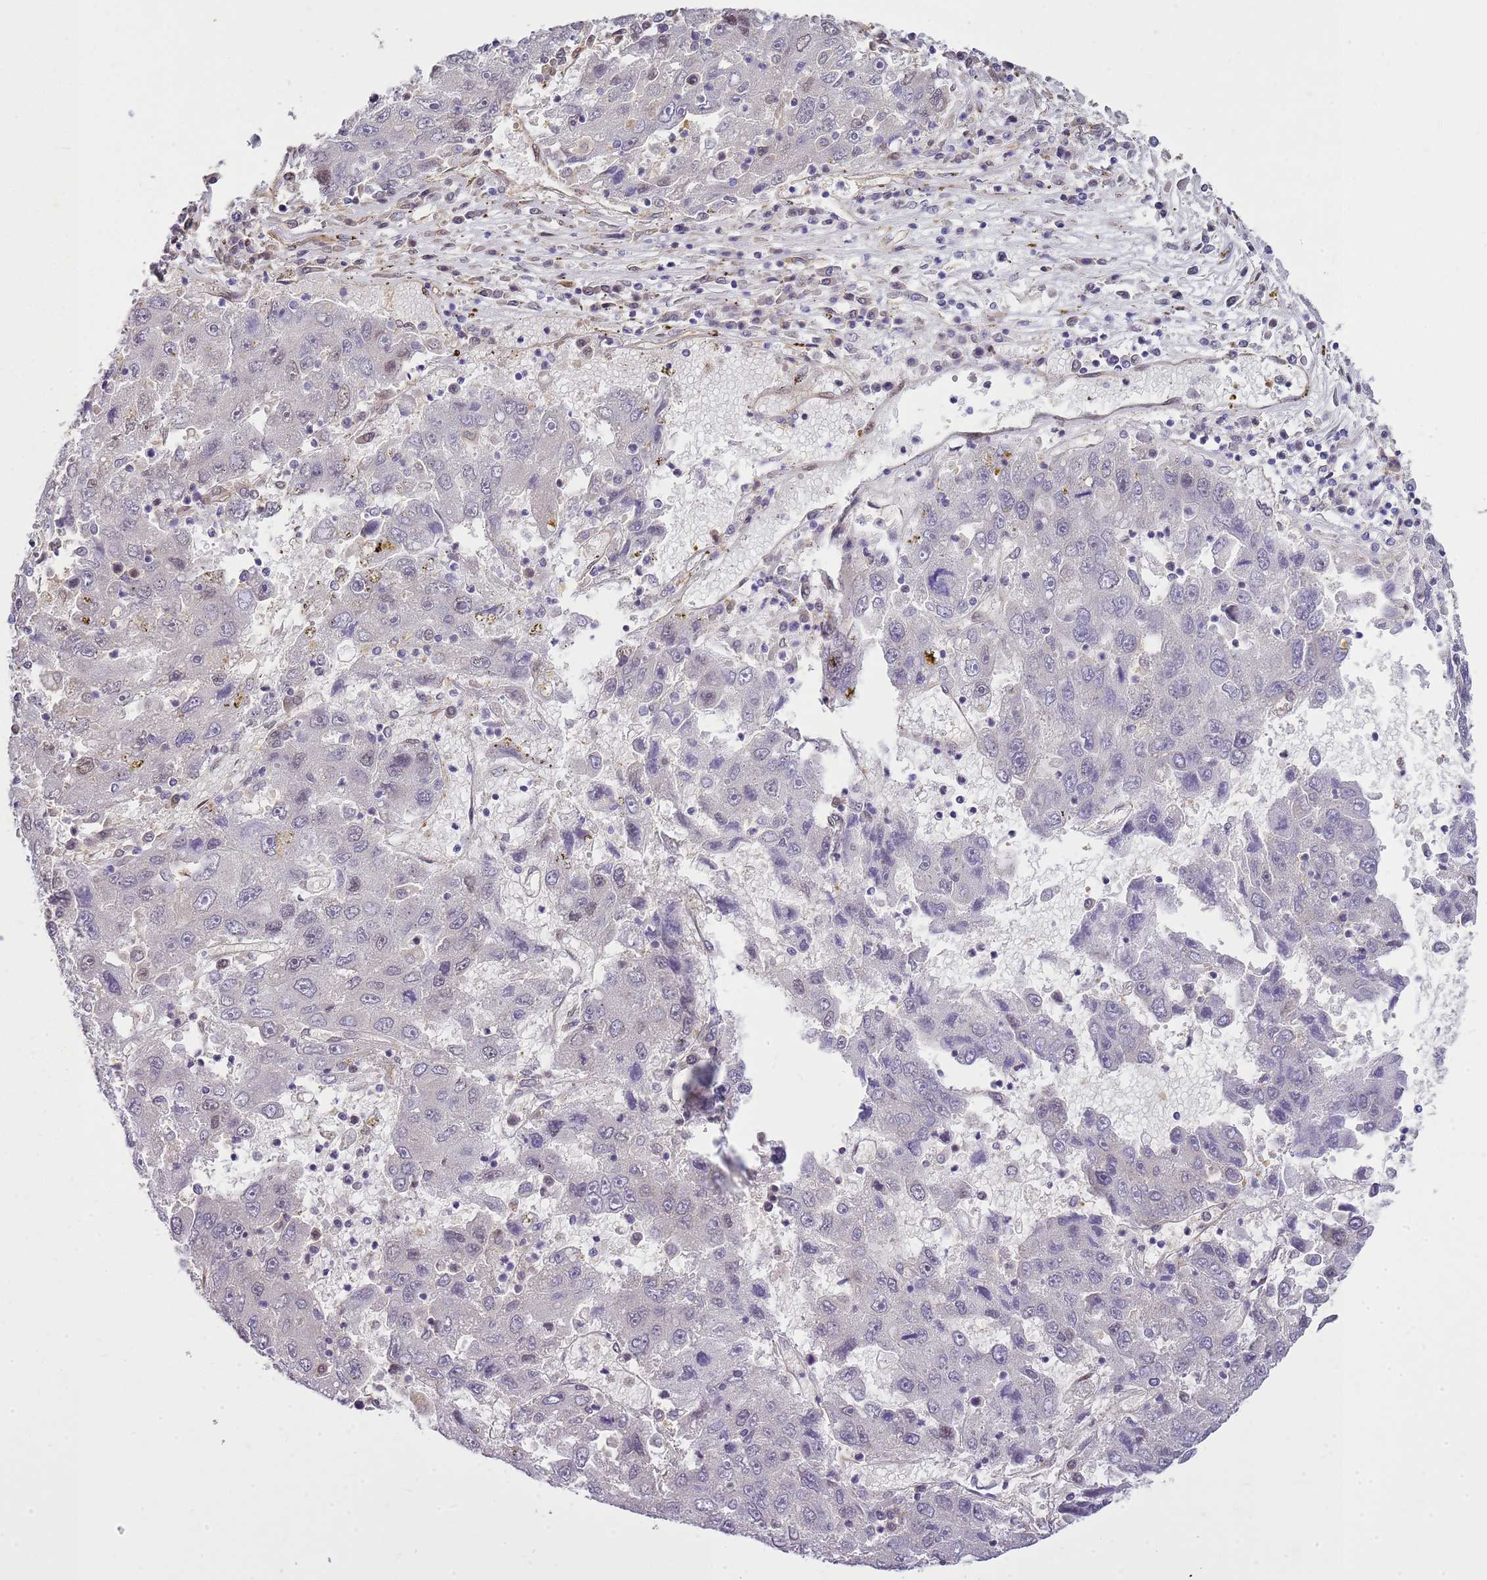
{"staining": {"intensity": "negative", "quantity": "none", "location": "none"}, "tissue": "liver cancer", "cell_type": "Tumor cells", "image_type": "cancer", "snomed": [{"axis": "morphology", "description": "Carcinoma, Hepatocellular, NOS"}, {"axis": "topography", "description": "Liver"}], "caption": "Immunohistochemistry (IHC) micrograph of human liver cancer stained for a protein (brown), which shows no positivity in tumor cells. (Brightfield microscopy of DAB (3,3'-diaminobenzidine) IHC at high magnification).", "gene": "YWHAE", "patient": {"sex": "male", "age": 49}}